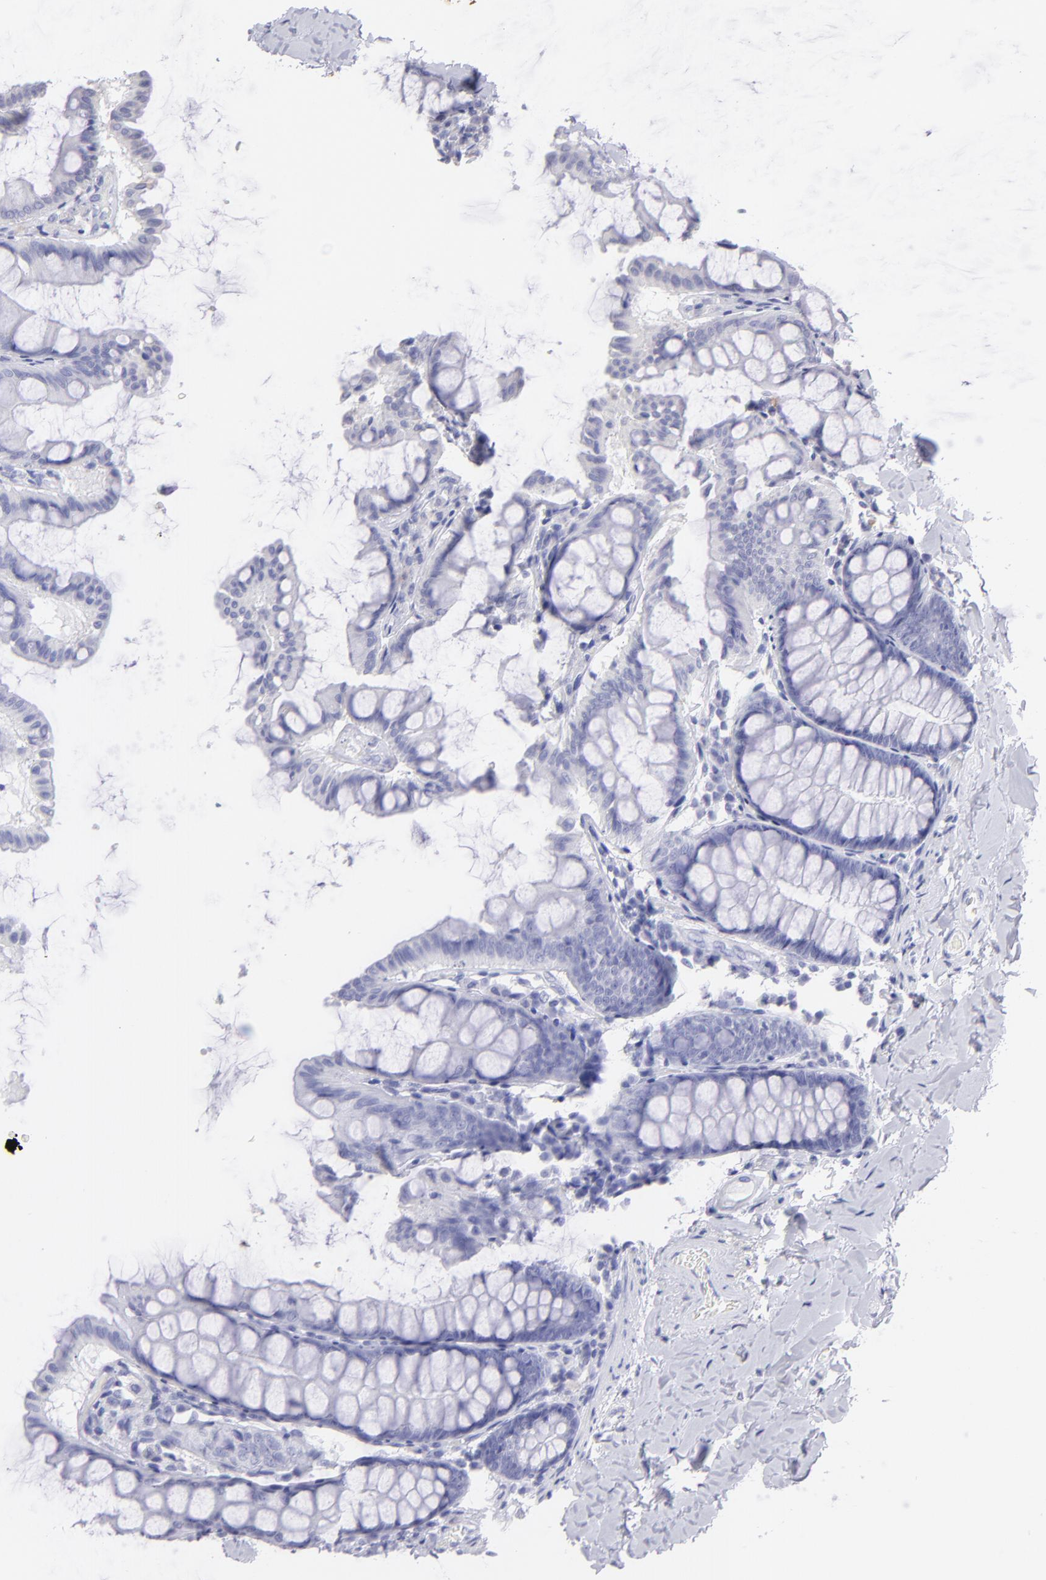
{"staining": {"intensity": "negative", "quantity": "none", "location": "none"}, "tissue": "colon", "cell_type": "Endothelial cells", "image_type": "normal", "snomed": [{"axis": "morphology", "description": "Normal tissue, NOS"}, {"axis": "topography", "description": "Colon"}], "caption": "High power microscopy image of an IHC histopathology image of unremarkable colon, revealing no significant expression in endothelial cells.", "gene": "PIP", "patient": {"sex": "female", "age": 61}}